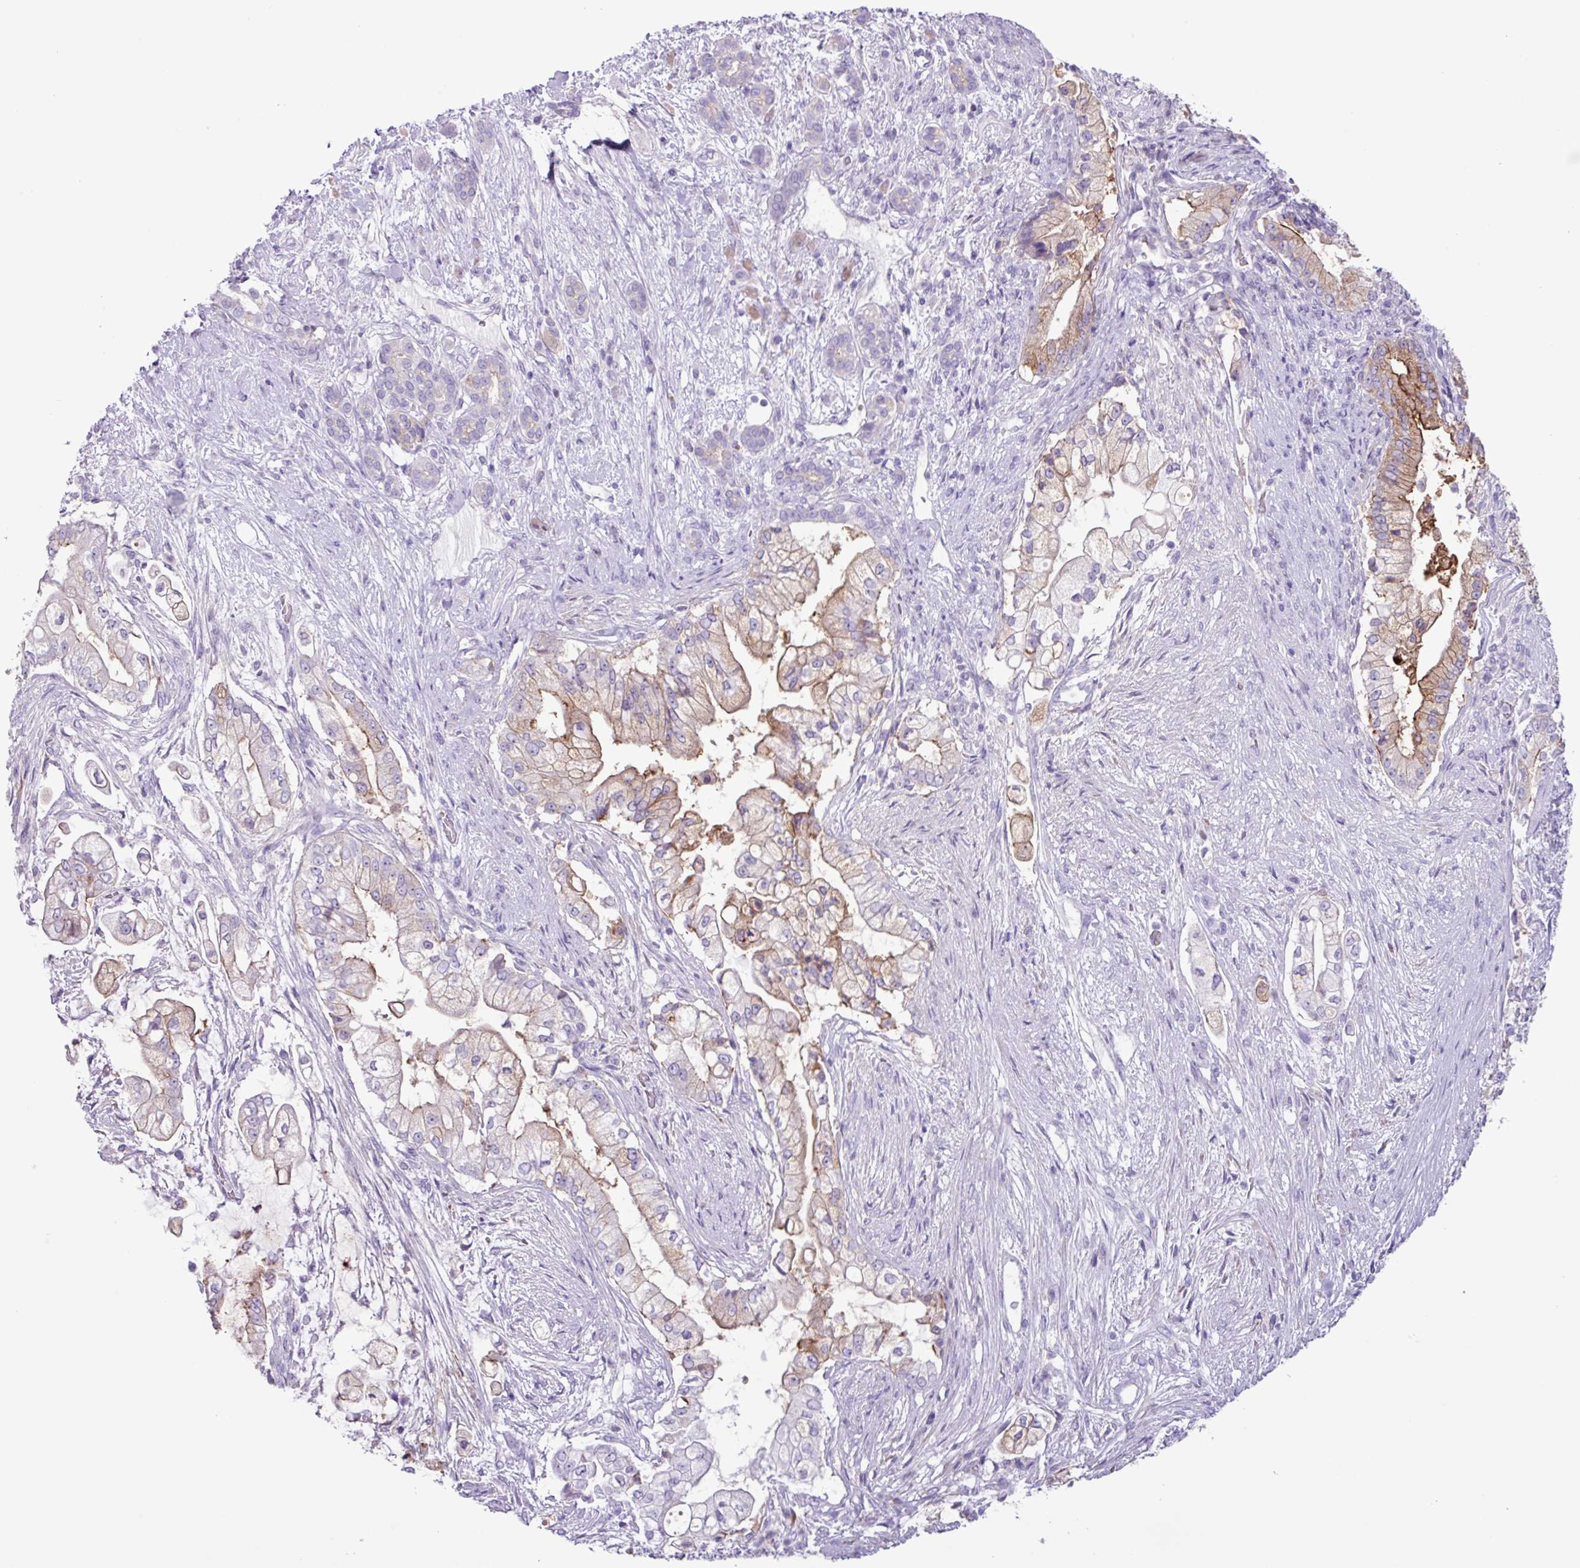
{"staining": {"intensity": "moderate", "quantity": "25%-75%", "location": "cytoplasmic/membranous"}, "tissue": "pancreatic cancer", "cell_type": "Tumor cells", "image_type": "cancer", "snomed": [{"axis": "morphology", "description": "Adenocarcinoma, NOS"}, {"axis": "topography", "description": "Pancreas"}], "caption": "A brown stain labels moderate cytoplasmic/membranous positivity of a protein in adenocarcinoma (pancreatic) tumor cells.", "gene": "CYSTM1", "patient": {"sex": "female", "age": 69}}